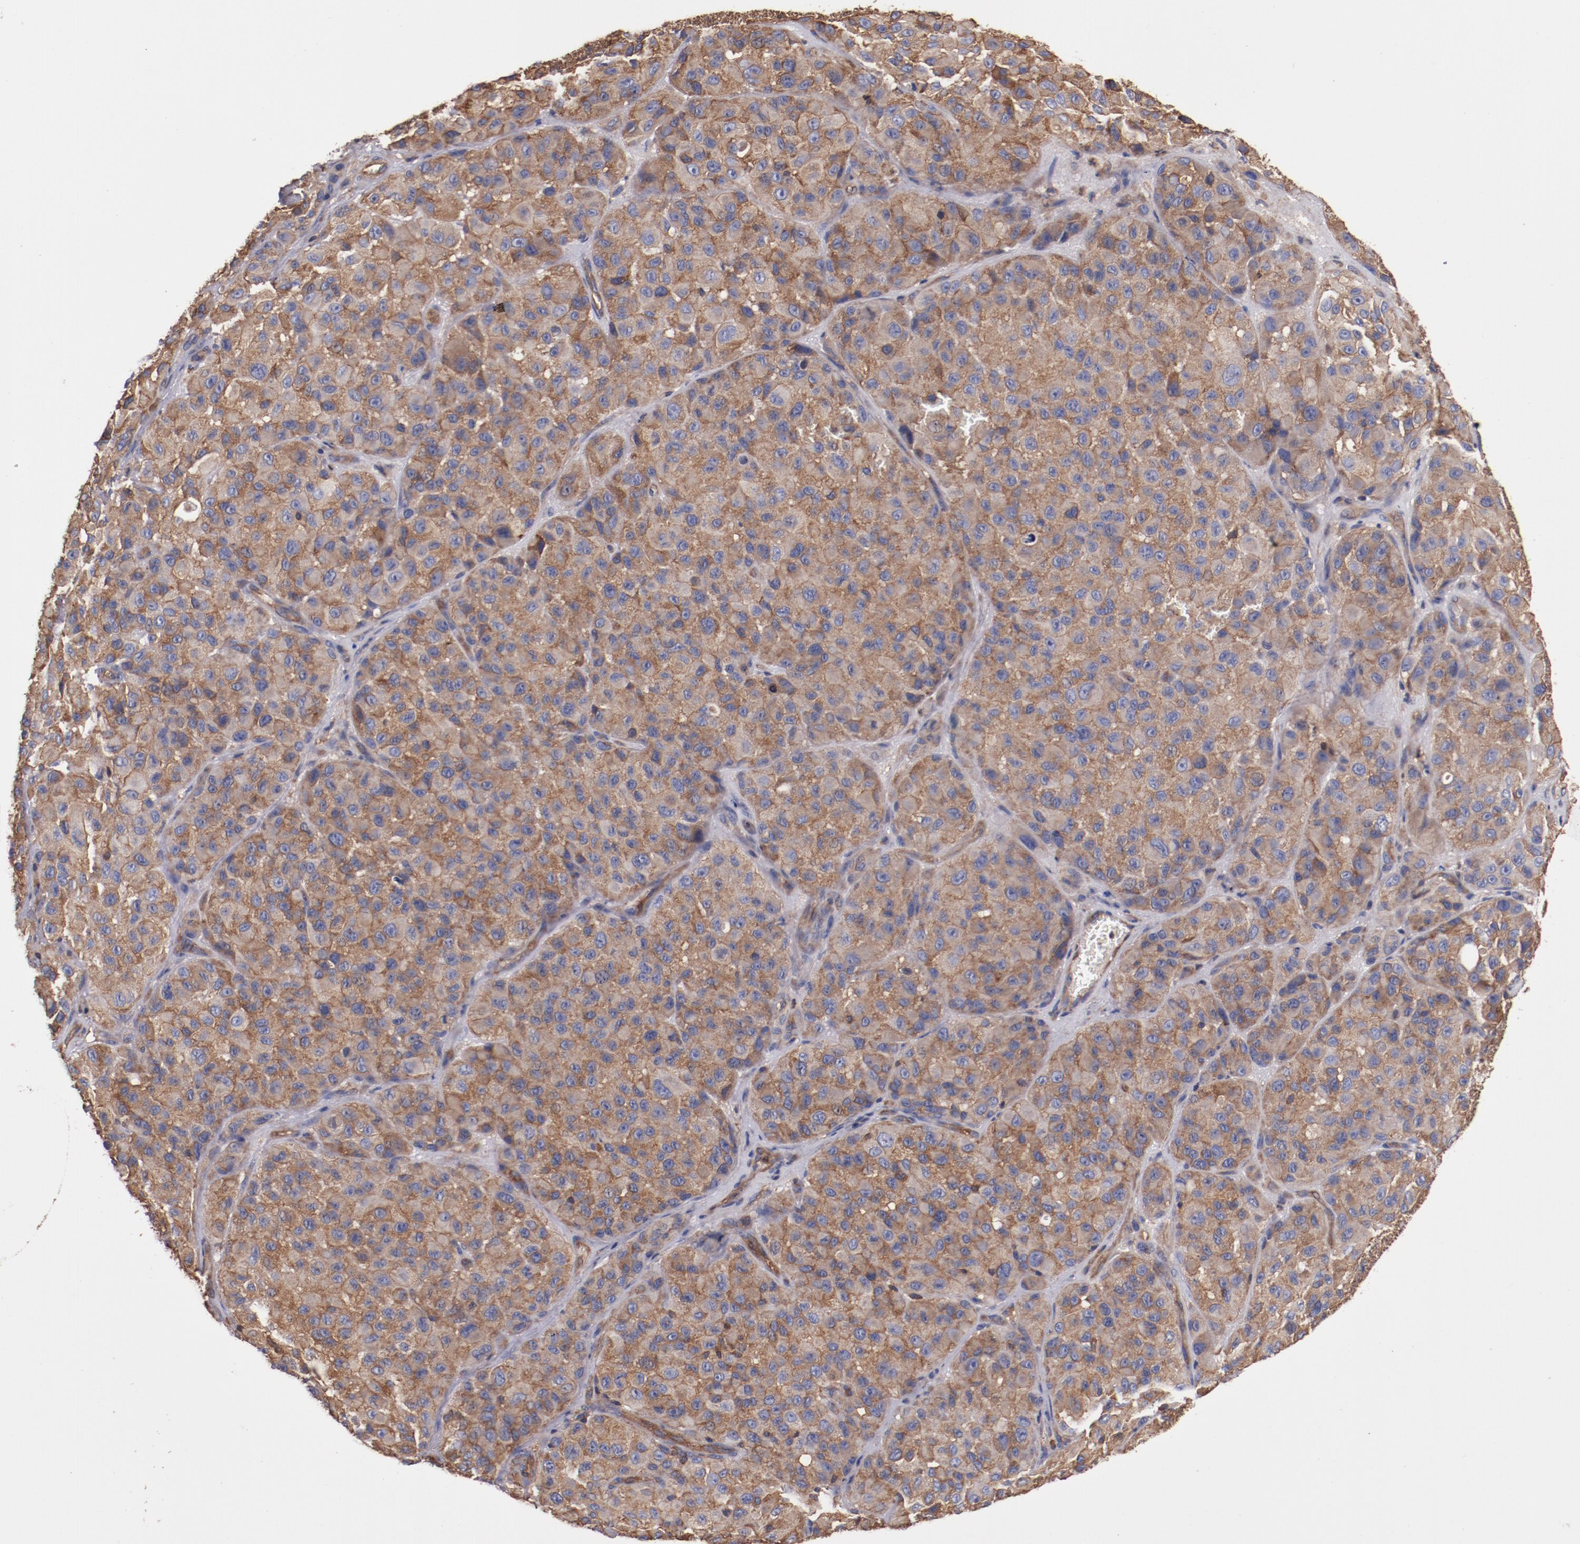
{"staining": {"intensity": "strong", "quantity": ">75%", "location": "cytoplasmic/membranous"}, "tissue": "melanoma", "cell_type": "Tumor cells", "image_type": "cancer", "snomed": [{"axis": "morphology", "description": "Malignant melanoma, NOS"}, {"axis": "topography", "description": "Skin"}], "caption": "This photomicrograph demonstrates IHC staining of malignant melanoma, with high strong cytoplasmic/membranous positivity in approximately >75% of tumor cells.", "gene": "TMOD3", "patient": {"sex": "female", "age": 21}}